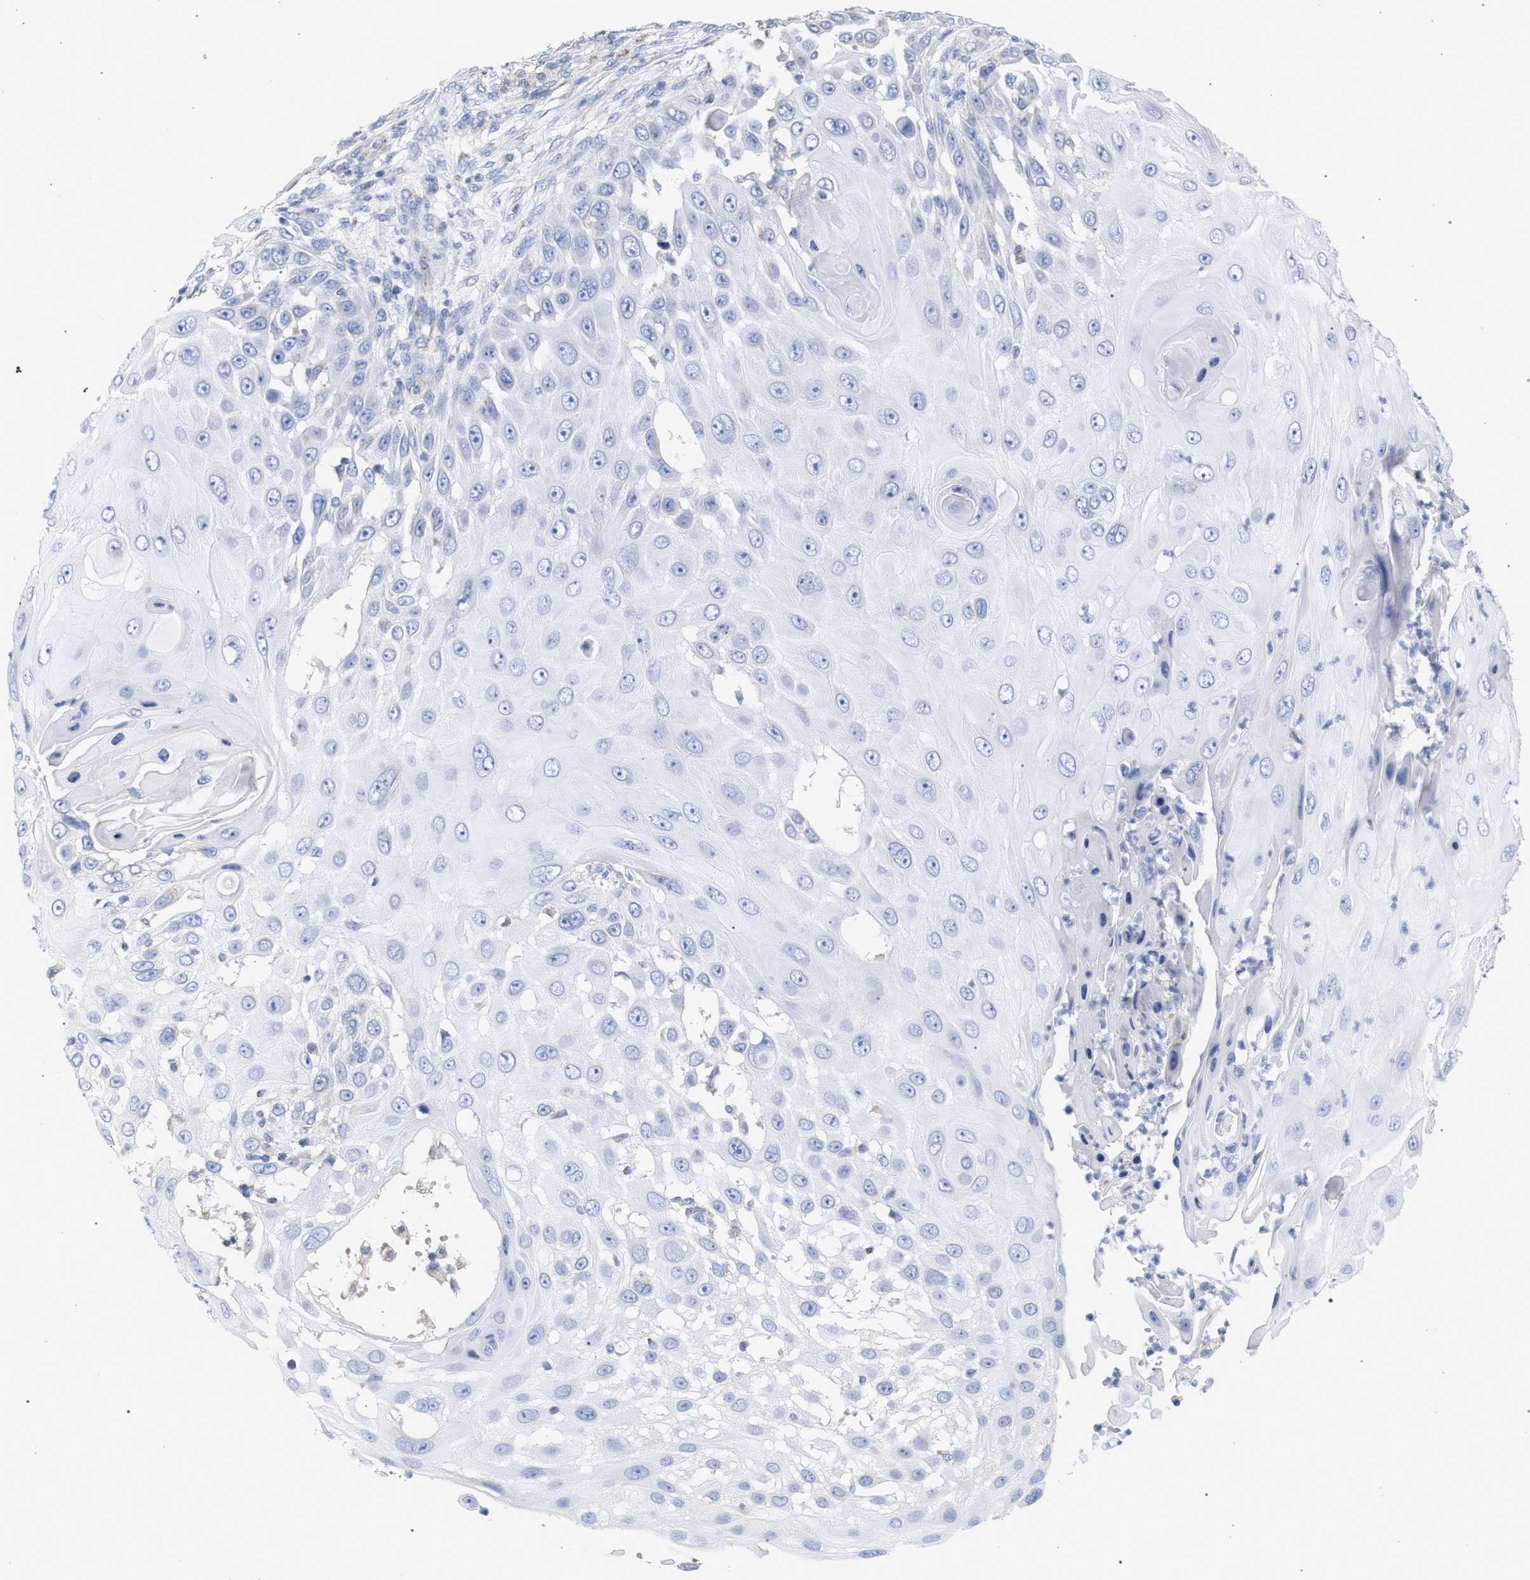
{"staining": {"intensity": "negative", "quantity": "none", "location": "none"}, "tissue": "skin cancer", "cell_type": "Tumor cells", "image_type": "cancer", "snomed": [{"axis": "morphology", "description": "Squamous cell carcinoma, NOS"}, {"axis": "topography", "description": "Skin"}], "caption": "The IHC photomicrograph has no significant expression in tumor cells of squamous cell carcinoma (skin) tissue.", "gene": "ECI2", "patient": {"sex": "female", "age": 44}}